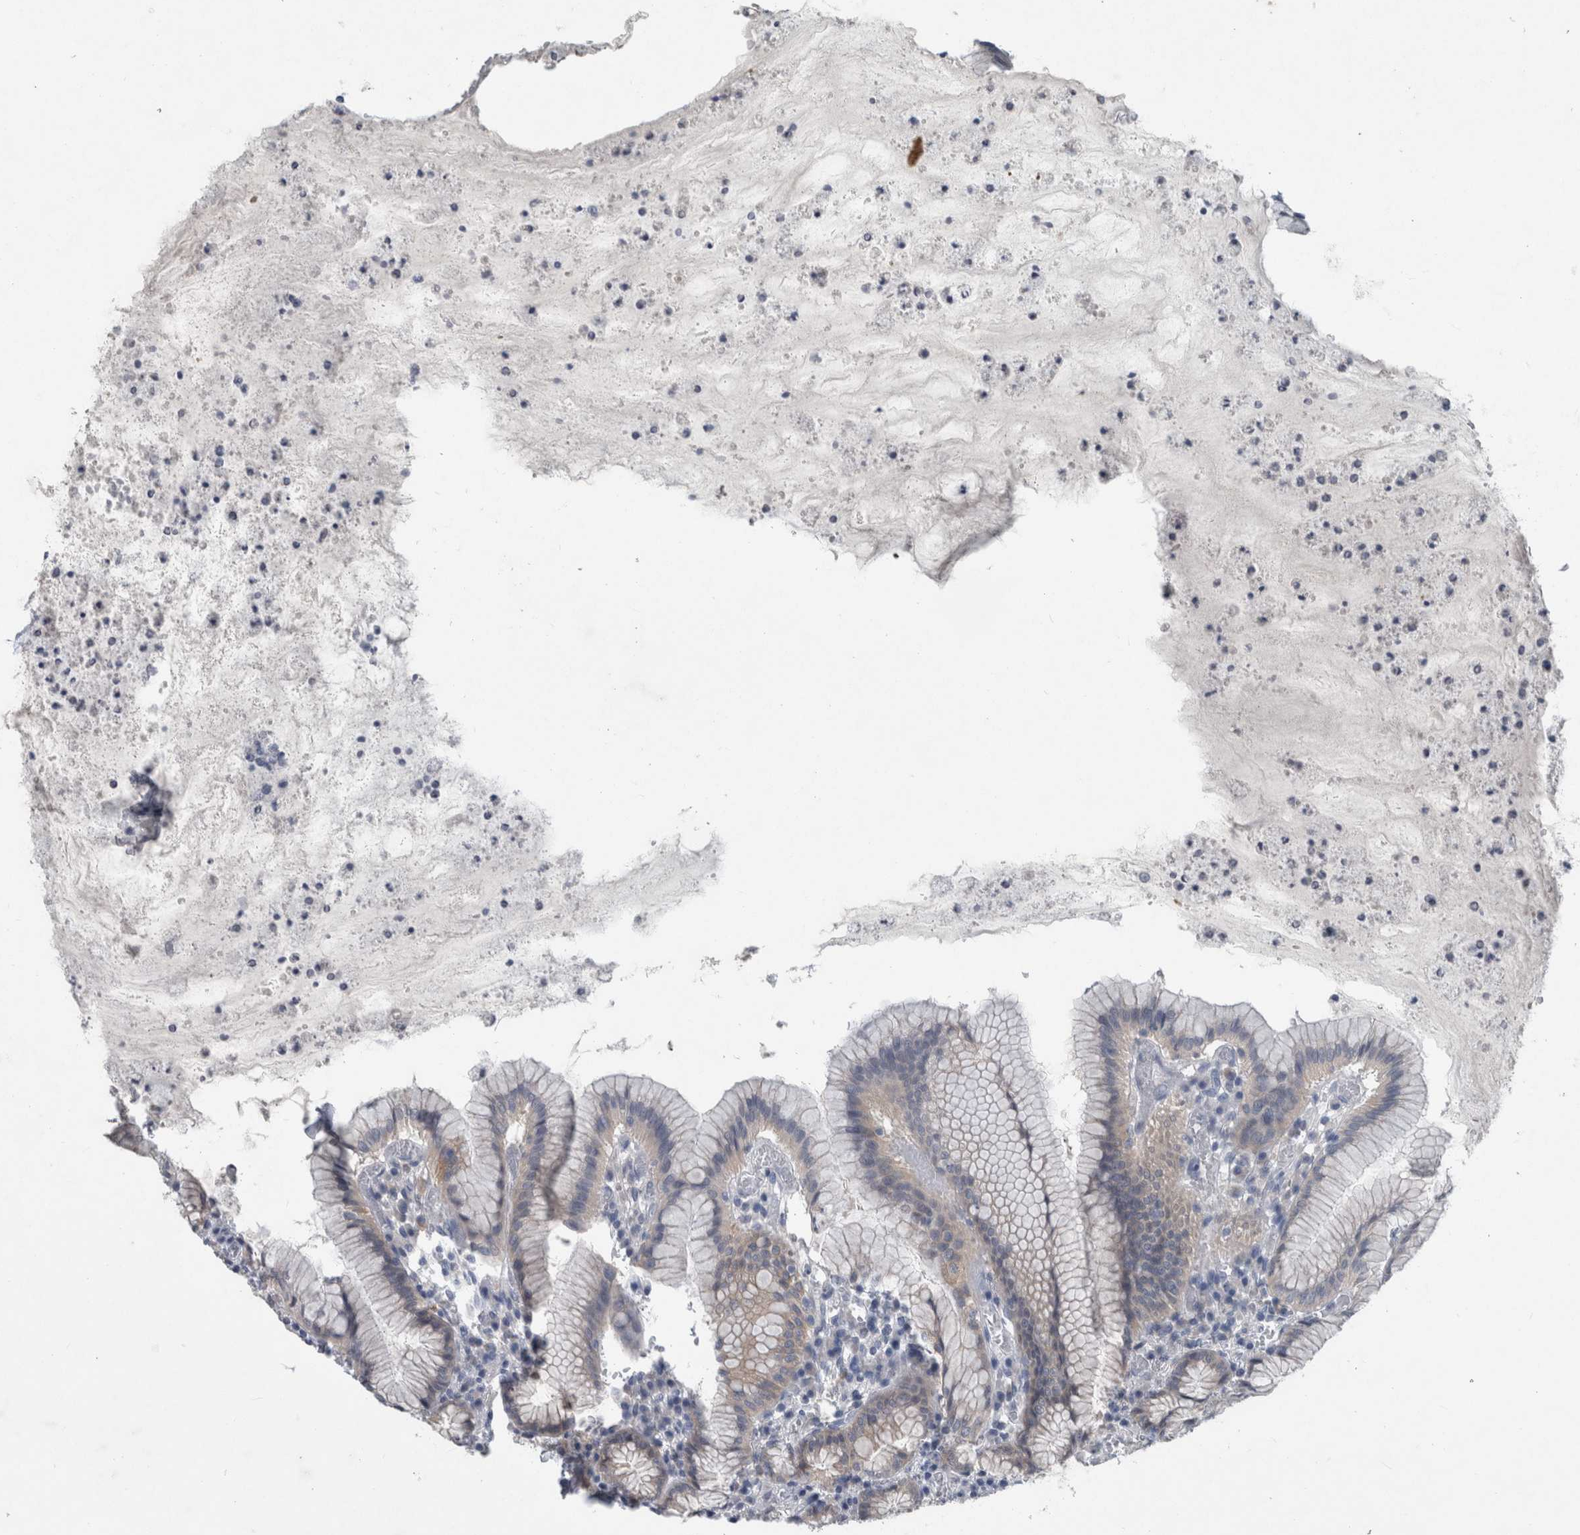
{"staining": {"intensity": "weak", "quantity": "<25%", "location": "cytoplasmic/membranous"}, "tissue": "stomach", "cell_type": "Glandular cells", "image_type": "normal", "snomed": [{"axis": "morphology", "description": "Normal tissue, NOS"}, {"axis": "topography", "description": "Stomach"}], "caption": "Immunohistochemical staining of normal human stomach displays no significant staining in glandular cells. Nuclei are stained in blue.", "gene": "FAM83H", "patient": {"sex": "male", "age": 55}}